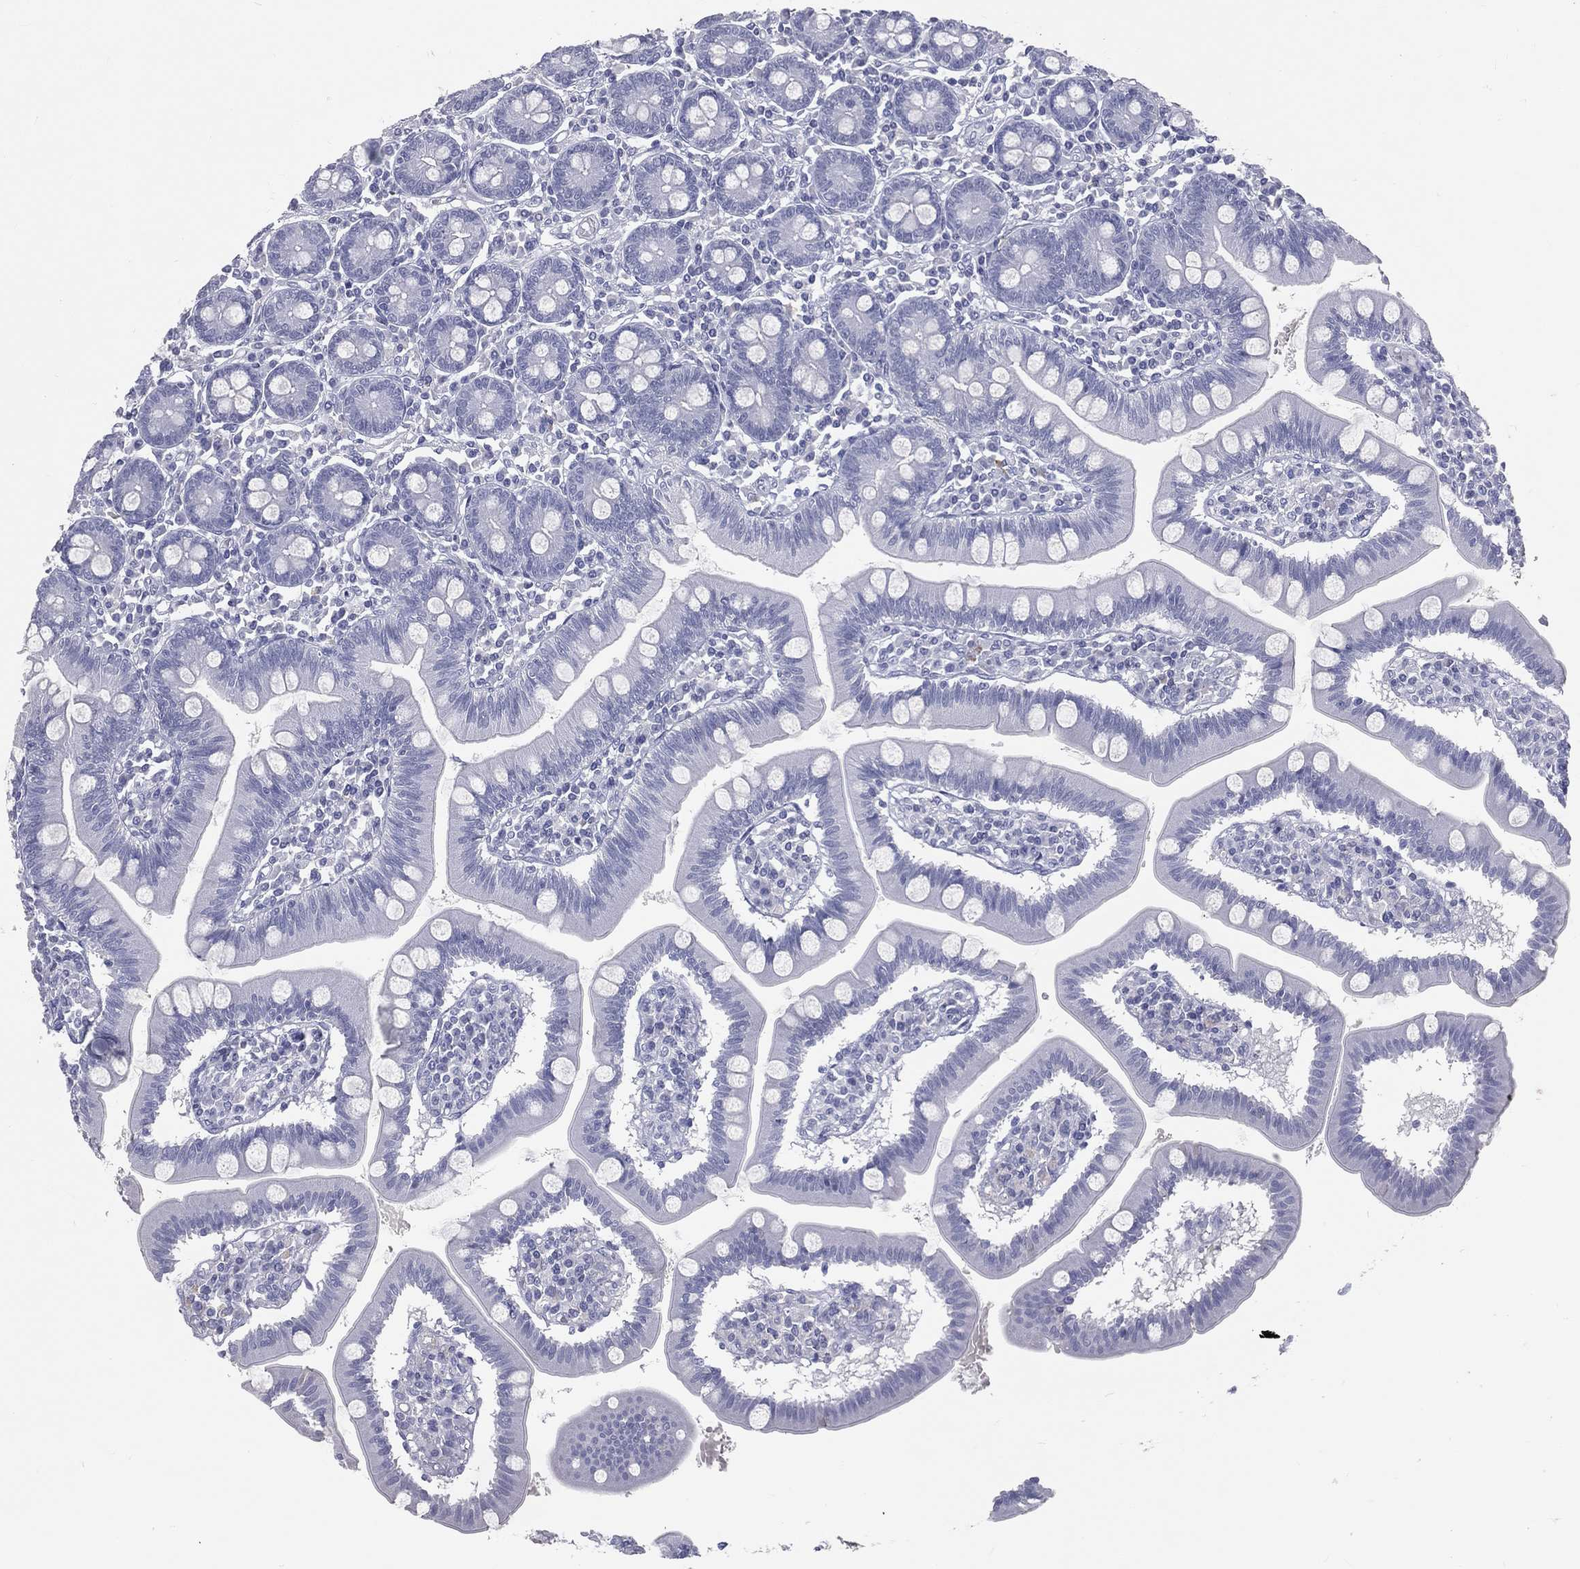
{"staining": {"intensity": "negative", "quantity": "none", "location": "none"}, "tissue": "small intestine", "cell_type": "Glandular cells", "image_type": "normal", "snomed": [{"axis": "morphology", "description": "Normal tissue, NOS"}, {"axis": "topography", "description": "Small intestine"}], "caption": "IHC photomicrograph of benign small intestine: human small intestine stained with DAB shows no significant protein staining in glandular cells.", "gene": "TFPI2", "patient": {"sex": "male", "age": 88}}